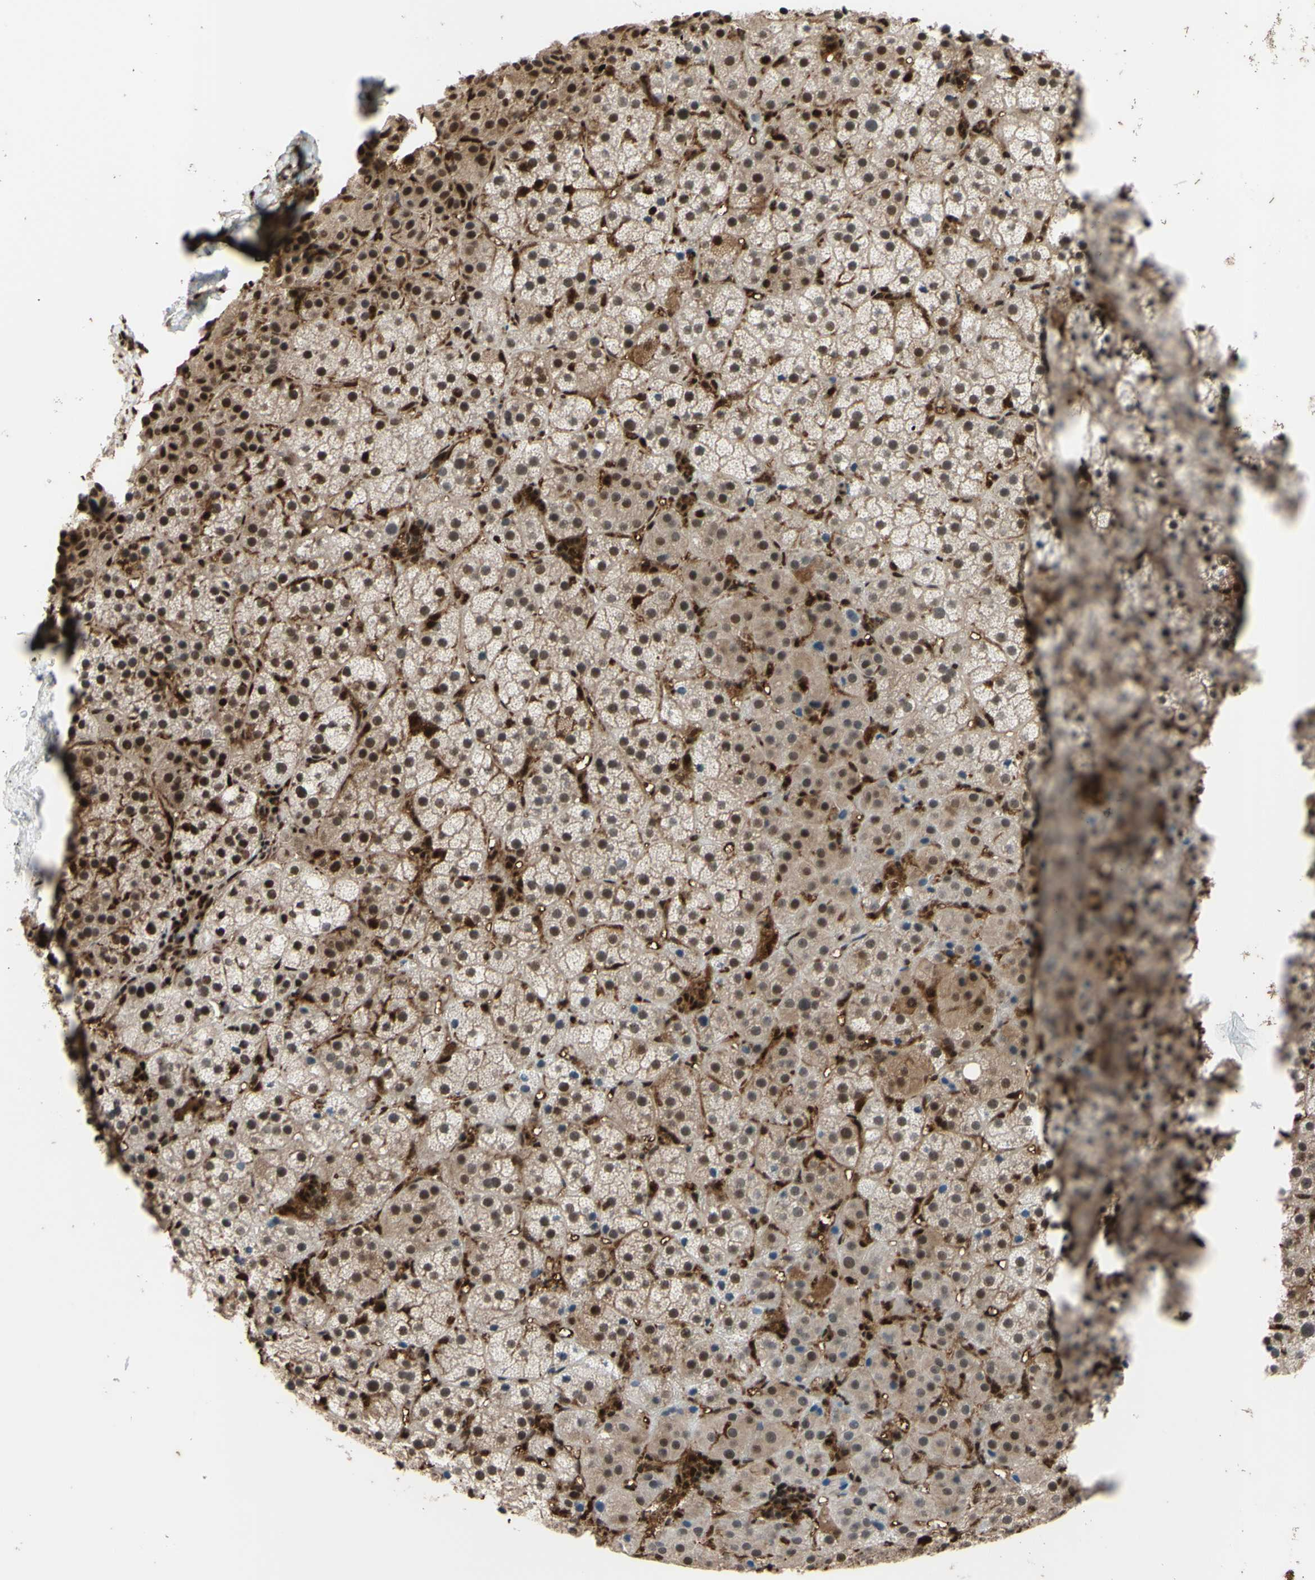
{"staining": {"intensity": "moderate", "quantity": ">75%", "location": "cytoplasmic/membranous,nuclear"}, "tissue": "adrenal gland", "cell_type": "Glandular cells", "image_type": "normal", "snomed": [{"axis": "morphology", "description": "Normal tissue, NOS"}, {"axis": "topography", "description": "Adrenal gland"}], "caption": "The immunohistochemical stain labels moderate cytoplasmic/membranous,nuclear positivity in glandular cells of normal adrenal gland. (Brightfield microscopy of DAB IHC at high magnification).", "gene": "FKBP5", "patient": {"sex": "female", "age": 57}}